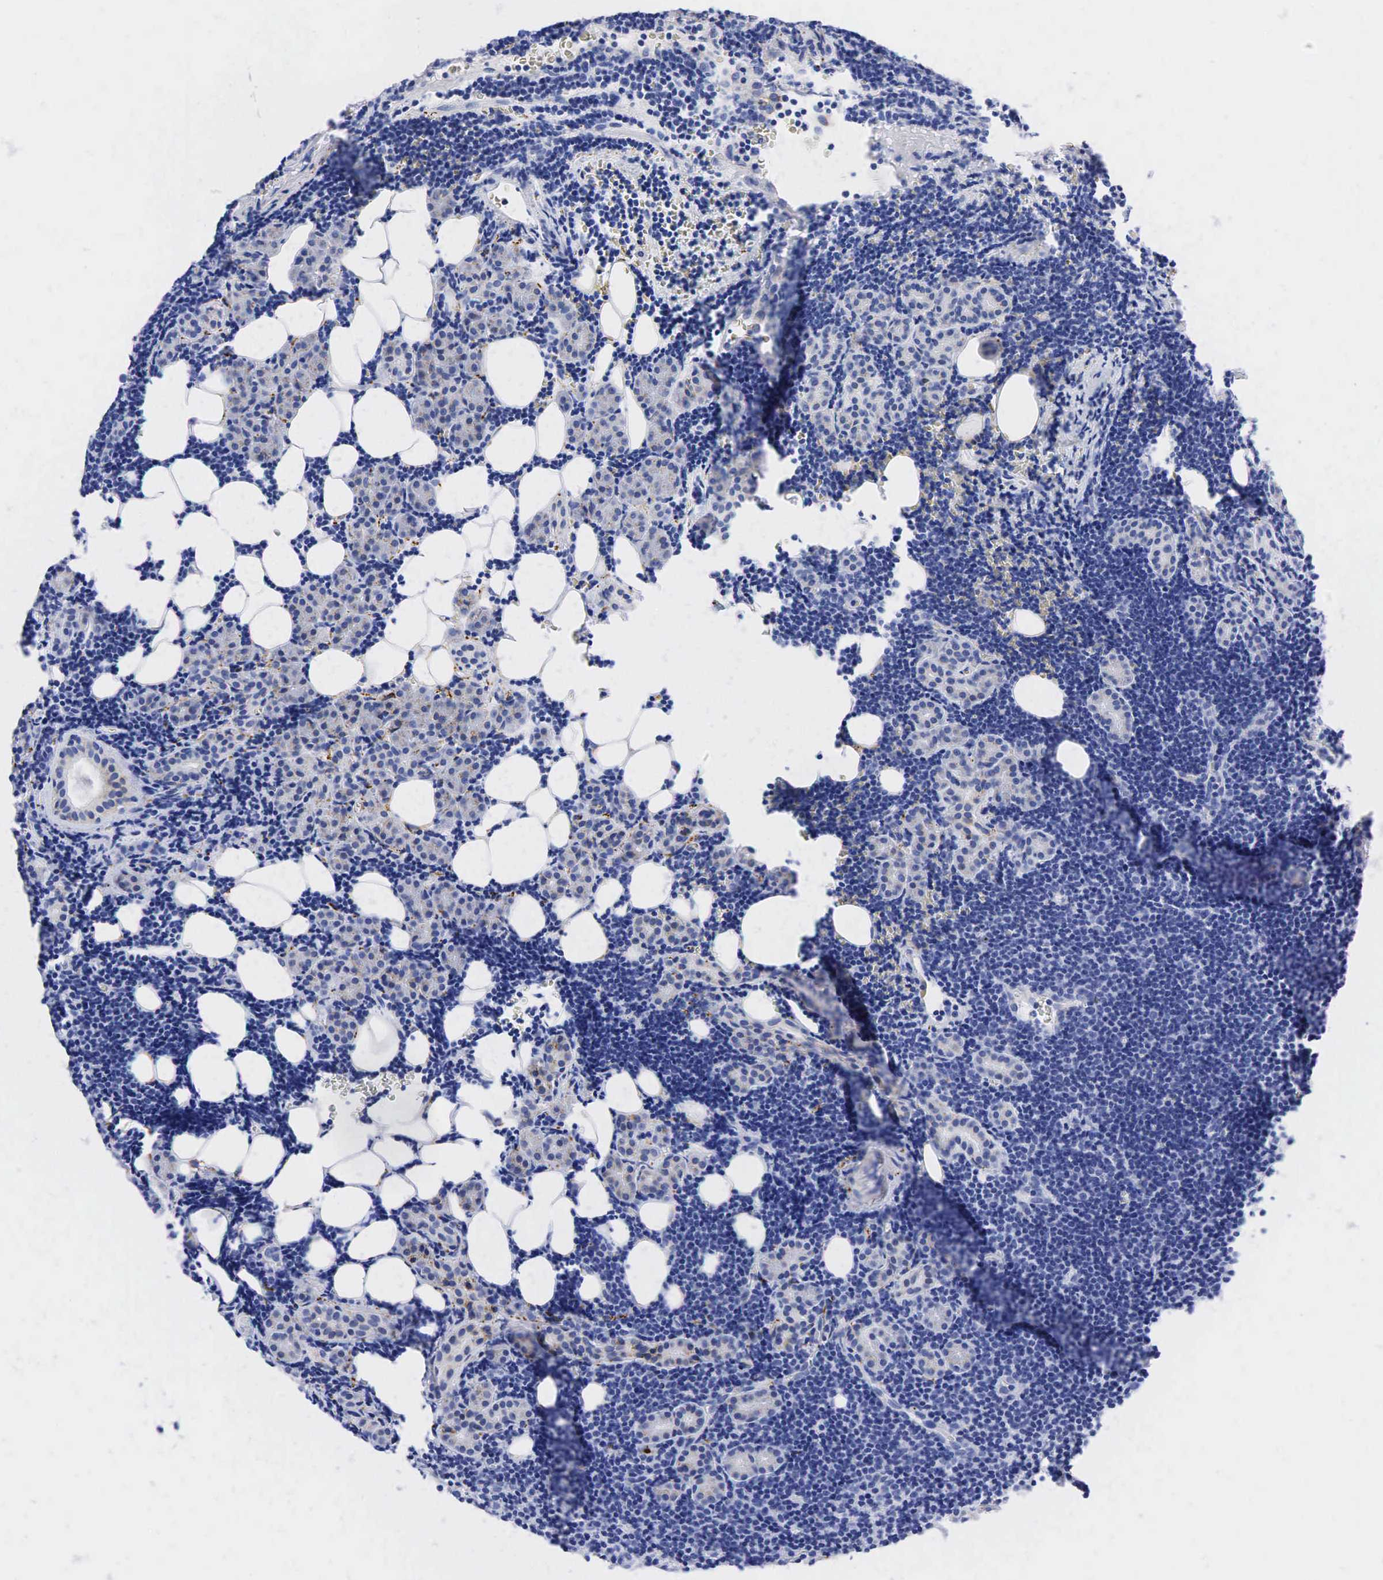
{"staining": {"intensity": "negative", "quantity": "none", "location": "none"}, "tissue": "lymphoma", "cell_type": "Tumor cells", "image_type": "cancer", "snomed": [{"axis": "morphology", "description": "Malignant lymphoma, non-Hodgkin's type, Low grade"}, {"axis": "topography", "description": "Lymph node"}], "caption": "Immunohistochemical staining of low-grade malignant lymphoma, non-Hodgkin's type displays no significant staining in tumor cells.", "gene": "SYP", "patient": {"sex": "male", "age": 57}}